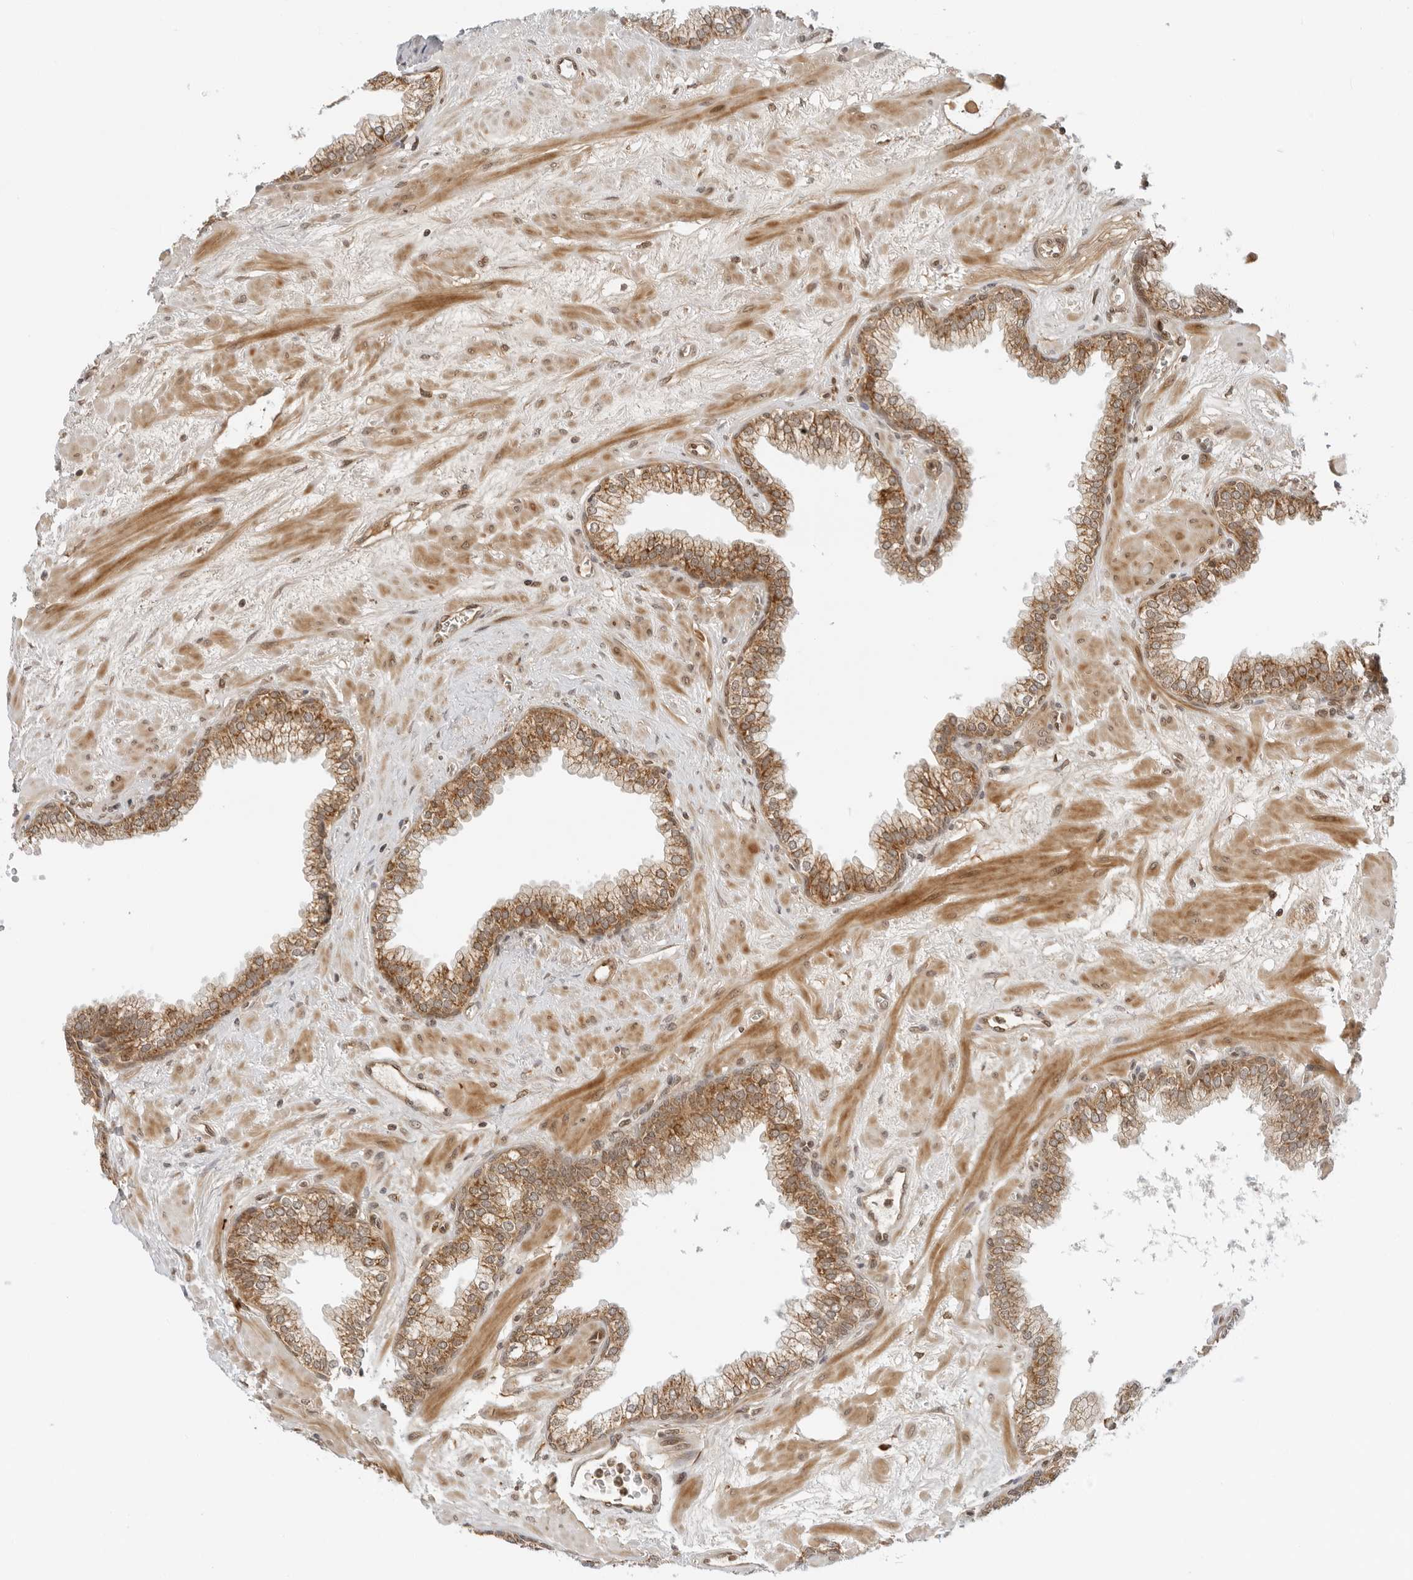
{"staining": {"intensity": "strong", "quantity": ">75%", "location": "cytoplasmic/membranous"}, "tissue": "prostate", "cell_type": "Glandular cells", "image_type": "normal", "snomed": [{"axis": "morphology", "description": "Normal tissue, NOS"}, {"axis": "morphology", "description": "Urothelial carcinoma, Low grade"}, {"axis": "topography", "description": "Urinary bladder"}, {"axis": "topography", "description": "Prostate"}], "caption": "Protein staining demonstrates strong cytoplasmic/membranous expression in about >75% of glandular cells in normal prostate. The staining was performed using DAB (3,3'-diaminobenzidine) to visualize the protein expression in brown, while the nuclei were stained in blue with hematoxylin (Magnification: 20x).", "gene": "RC3H1", "patient": {"sex": "male", "age": 60}}